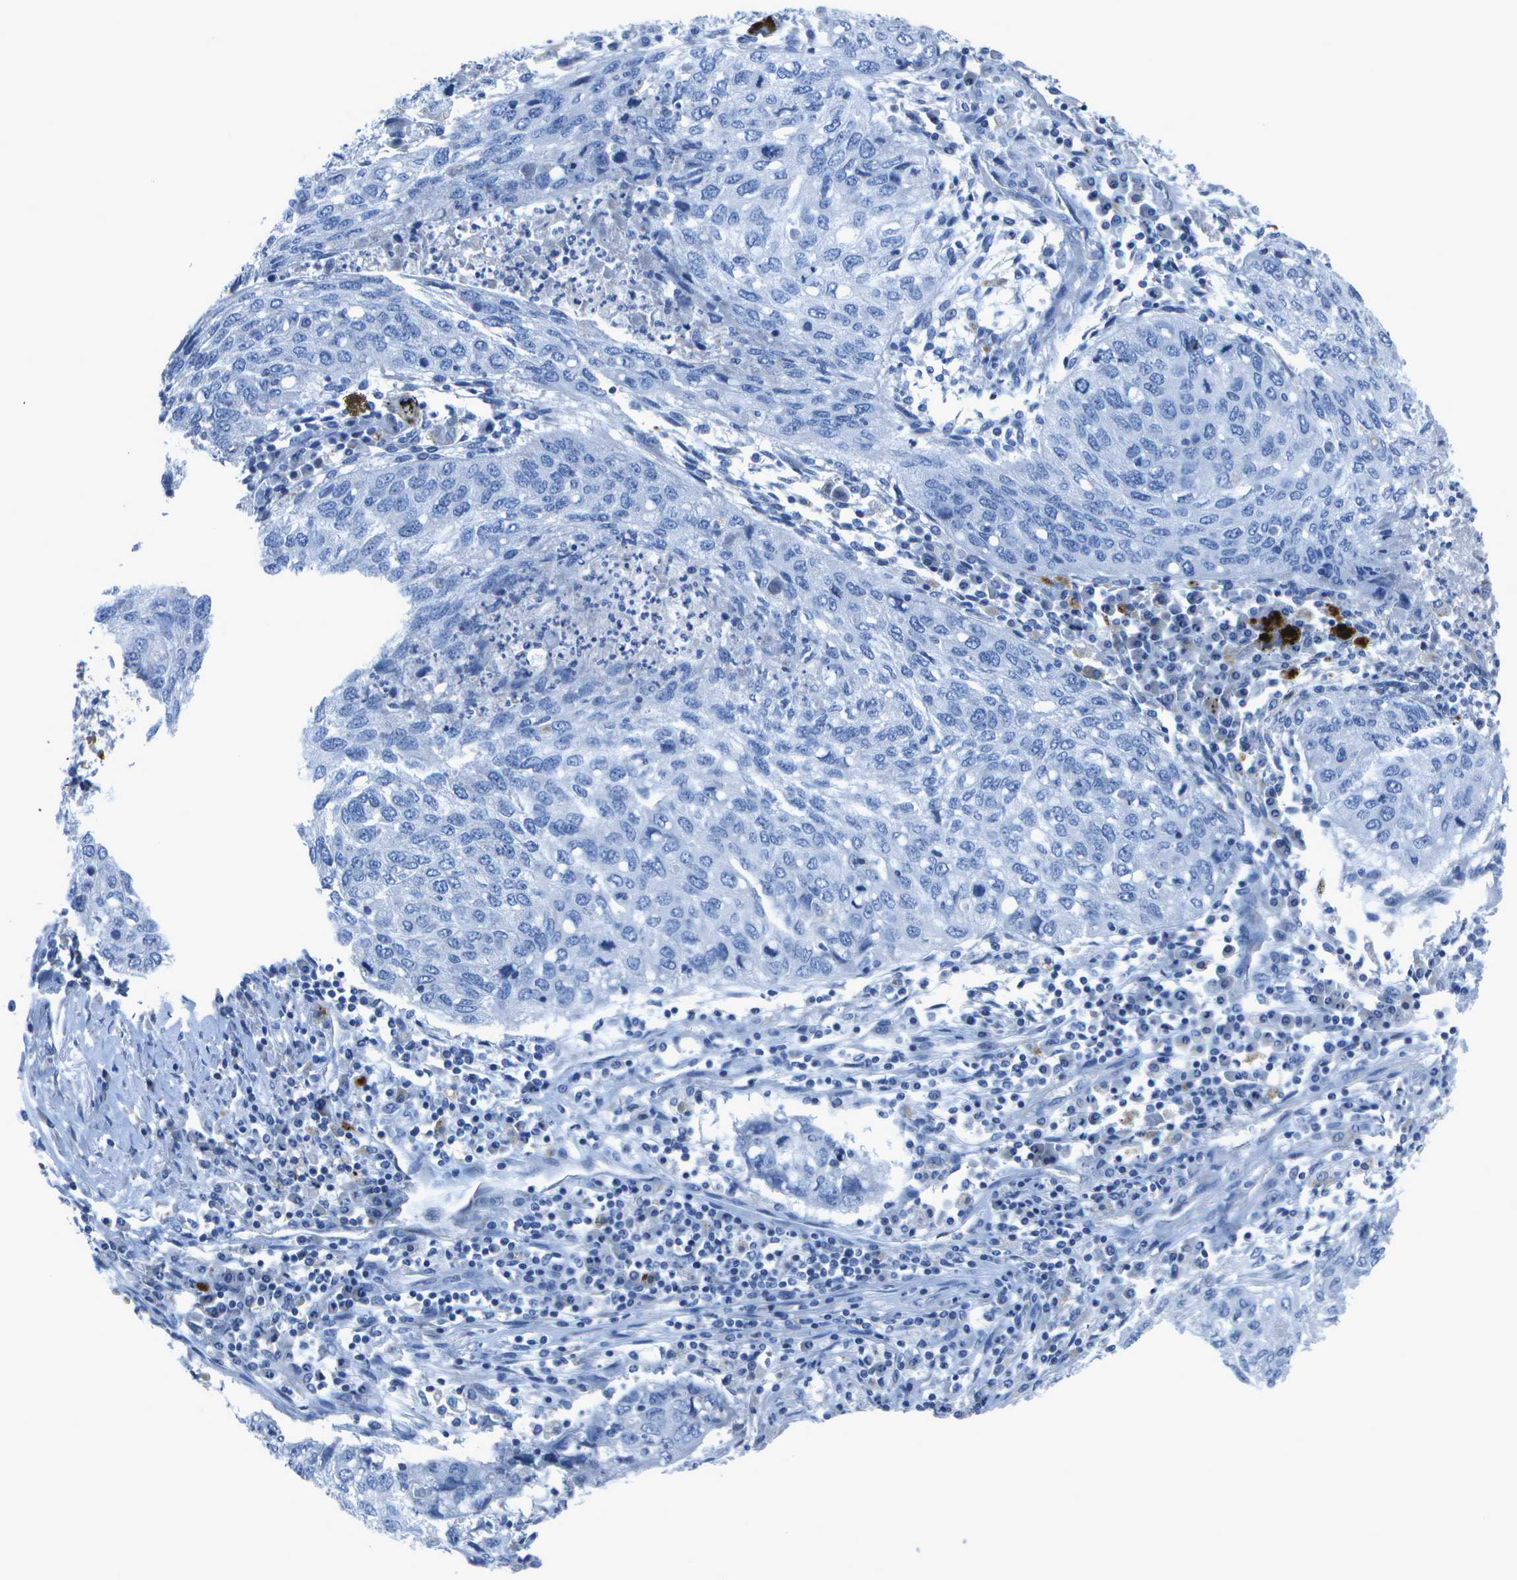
{"staining": {"intensity": "negative", "quantity": "none", "location": "none"}, "tissue": "lung cancer", "cell_type": "Tumor cells", "image_type": "cancer", "snomed": [{"axis": "morphology", "description": "Squamous cell carcinoma, NOS"}, {"axis": "topography", "description": "Lung"}], "caption": "Immunohistochemistry (IHC) micrograph of neoplastic tissue: lung squamous cell carcinoma stained with DAB (3,3'-diaminobenzidine) reveals no significant protein positivity in tumor cells.", "gene": "DCT", "patient": {"sex": "female", "age": 63}}